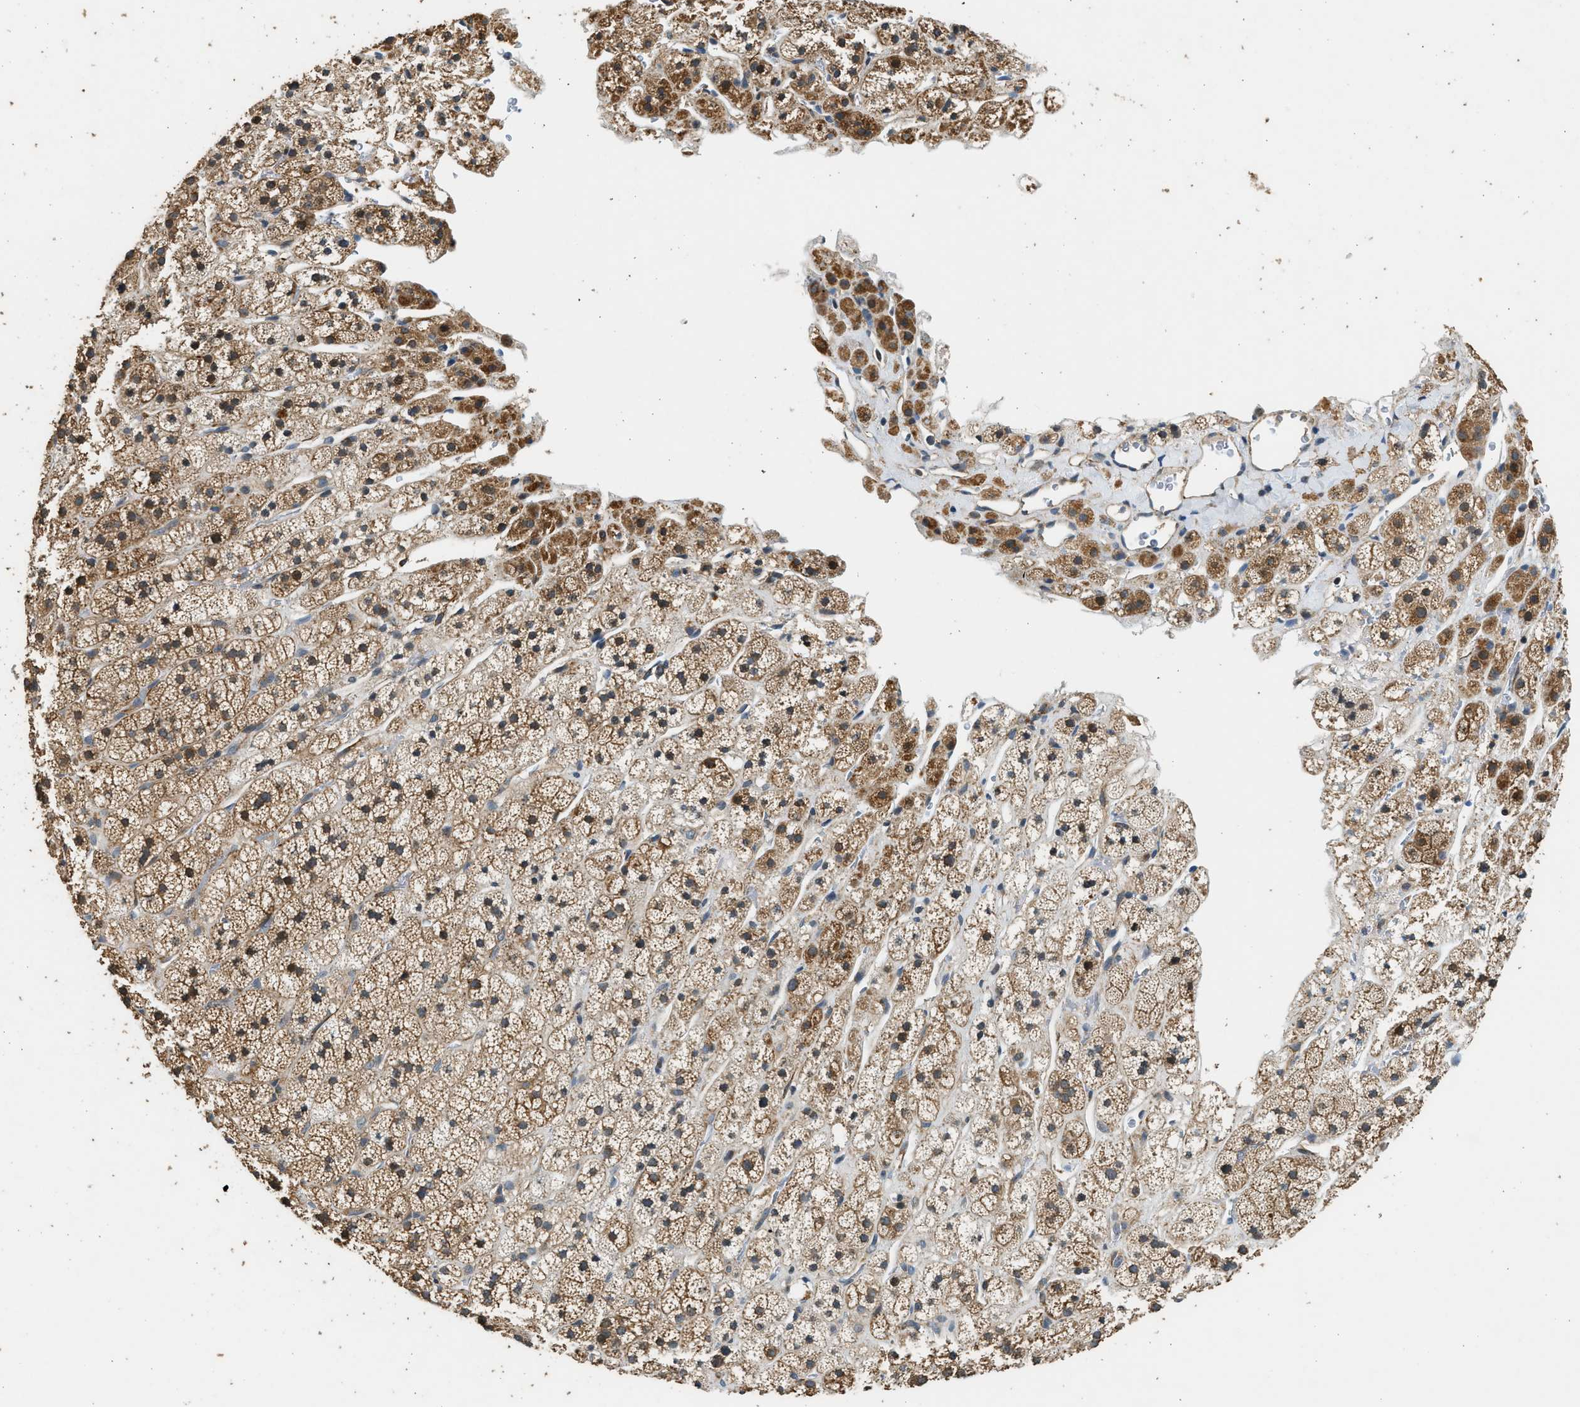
{"staining": {"intensity": "moderate", "quantity": ">75%", "location": "cytoplasmic/membranous"}, "tissue": "adrenal gland", "cell_type": "Glandular cells", "image_type": "normal", "snomed": [{"axis": "morphology", "description": "Normal tissue, NOS"}, {"axis": "topography", "description": "Adrenal gland"}], "caption": "The immunohistochemical stain highlights moderate cytoplasmic/membranous staining in glandular cells of normal adrenal gland. The staining was performed using DAB (3,3'-diaminobenzidine) to visualize the protein expression in brown, while the nuclei were stained in blue with hematoxylin (Magnification: 20x).", "gene": "PCLO", "patient": {"sex": "male", "age": 56}}